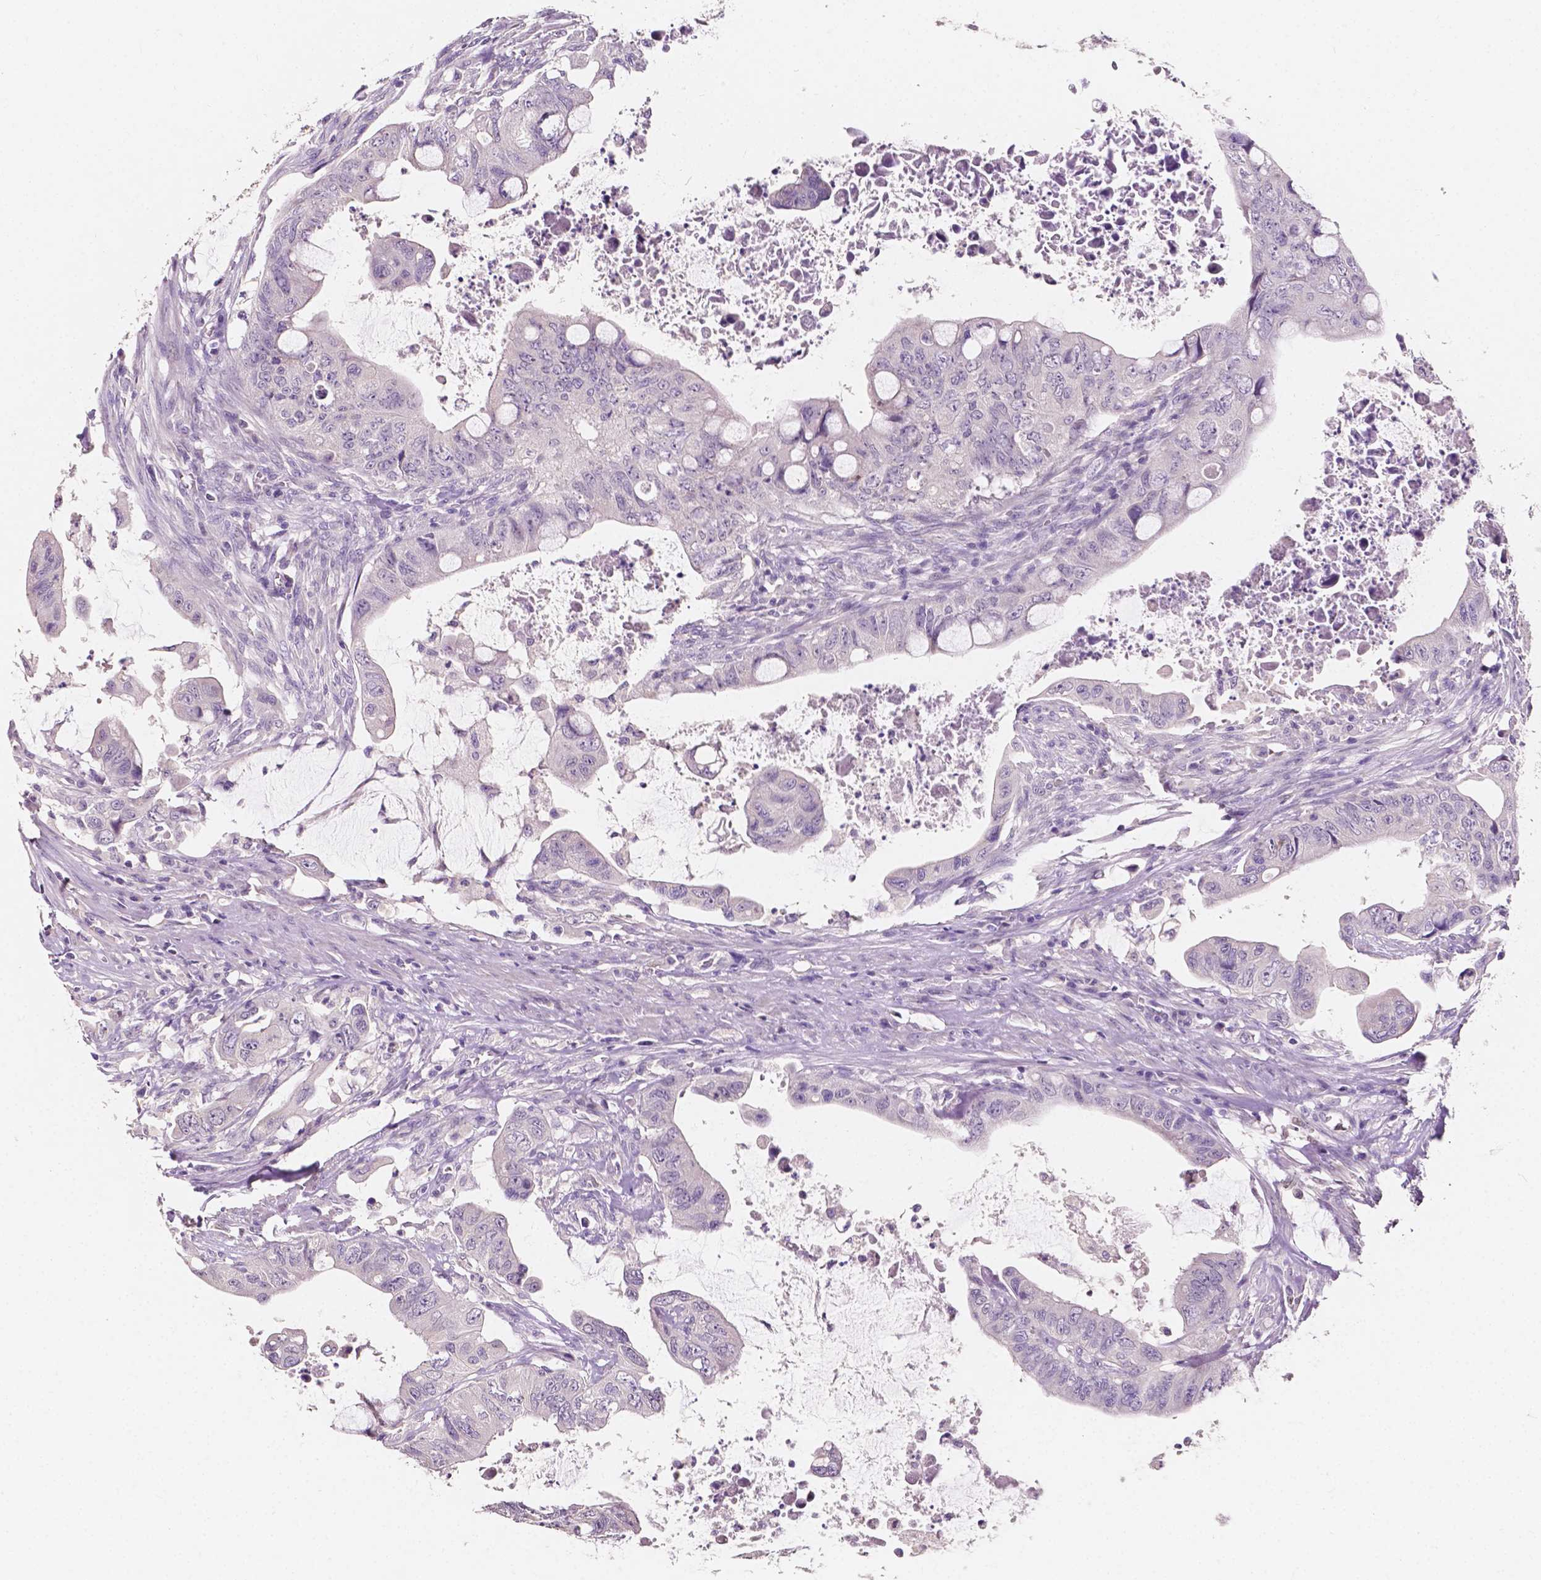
{"staining": {"intensity": "negative", "quantity": "none", "location": "none"}, "tissue": "colorectal cancer", "cell_type": "Tumor cells", "image_type": "cancer", "snomed": [{"axis": "morphology", "description": "Adenocarcinoma, NOS"}, {"axis": "topography", "description": "Colon"}], "caption": "Immunohistochemical staining of colorectal adenocarcinoma reveals no significant staining in tumor cells. The staining is performed using DAB (3,3'-diaminobenzidine) brown chromogen with nuclei counter-stained in using hematoxylin.", "gene": "TAL1", "patient": {"sex": "male", "age": 57}}